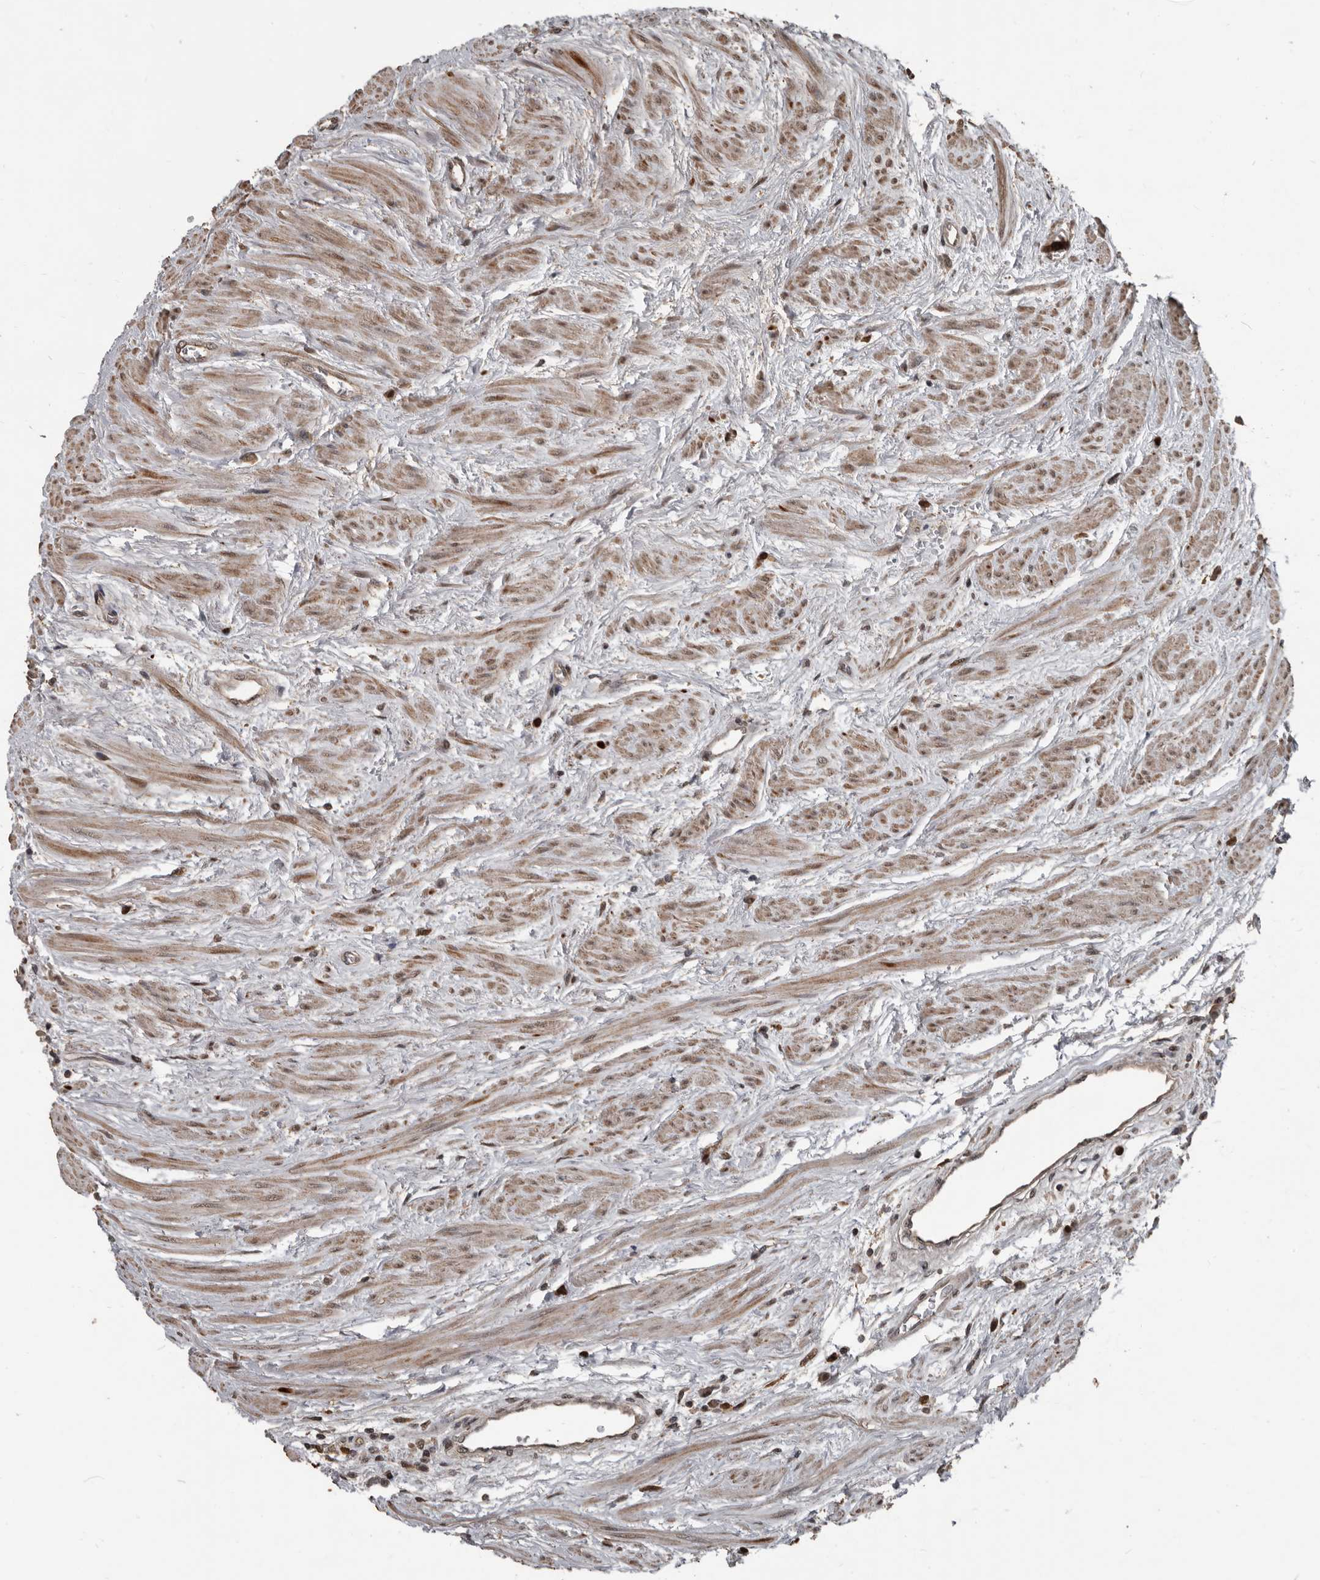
{"staining": {"intensity": "weak", "quantity": ">75%", "location": "cytoplasmic/membranous"}, "tissue": "prostate cancer", "cell_type": "Tumor cells", "image_type": "cancer", "snomed": [{"axis": "morphology", "description": "Adenocarcinoma, High grade"}, {"axis": "topography", "description": "Prostate"}], "caption": "IHC micrograph of human prostate high-grade adenocarcinoma stained for a protein (brown), which reveals low levels of weak cytoplasmic/membranous positivity in approximately >75% of tumor cells.", "gene": "FSBP", "patient": {"sex": "male", "age": 61}}